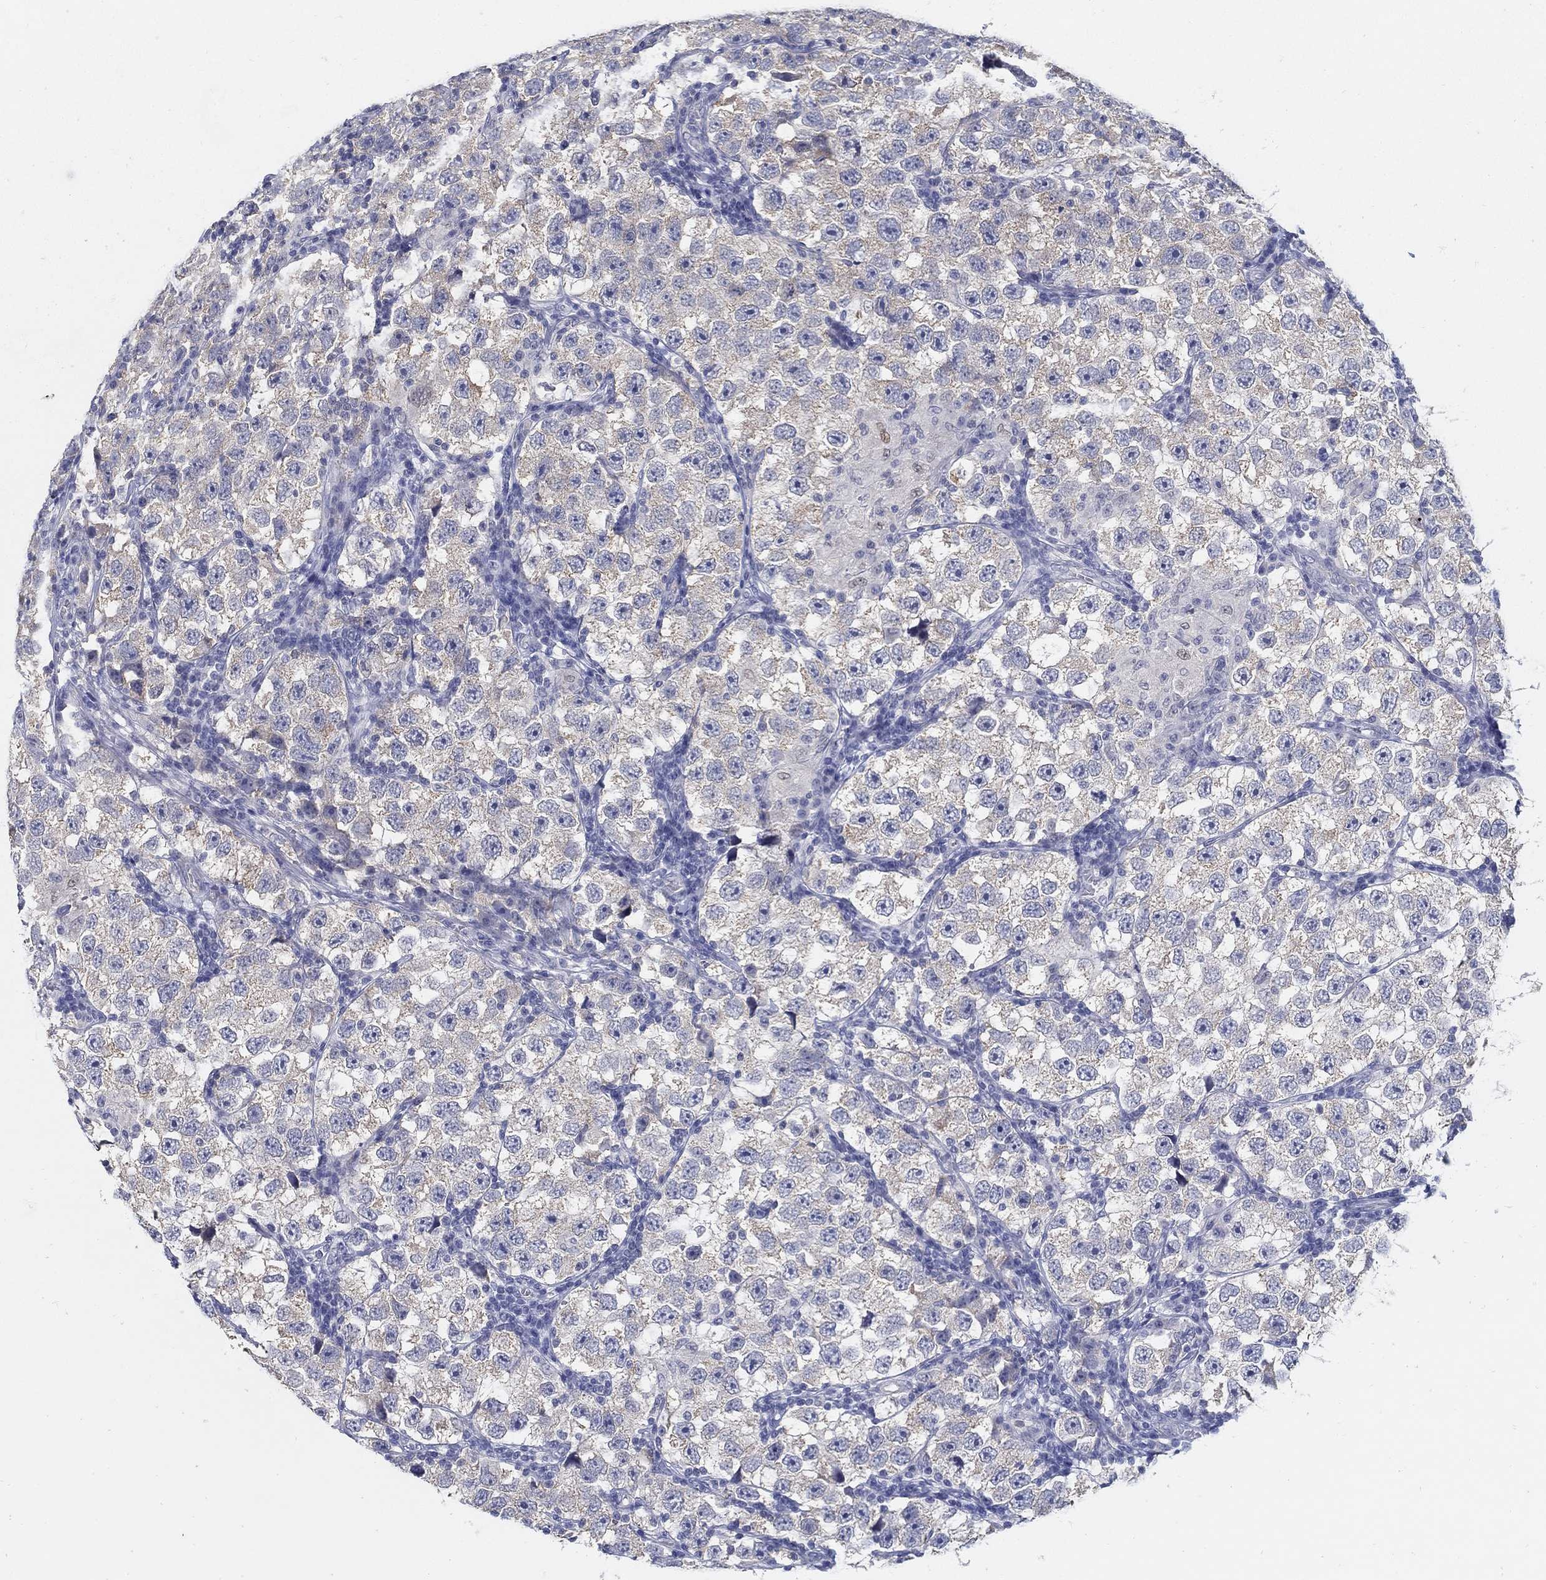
{"staining": {"intensity": "weak", "quantity": "<25%", "location": "cytoplasmic/membranous"}, "tissue": "testis cancer", "cell_type": "Tumor cells", "image_type": "cancer", "snomed": [{"axis": "morphology", "description": "Seminoma, NOS"}, {"axis": "topography", "description": "Testis"}], "caption": "DAB (3,3'-diaminobenzidine) immunohistochemical staining of seminoma (testis) exhibits no significant staining in tumor cells.", "gene": "USP29", "patient": {"sex": "male", "age": 26}}